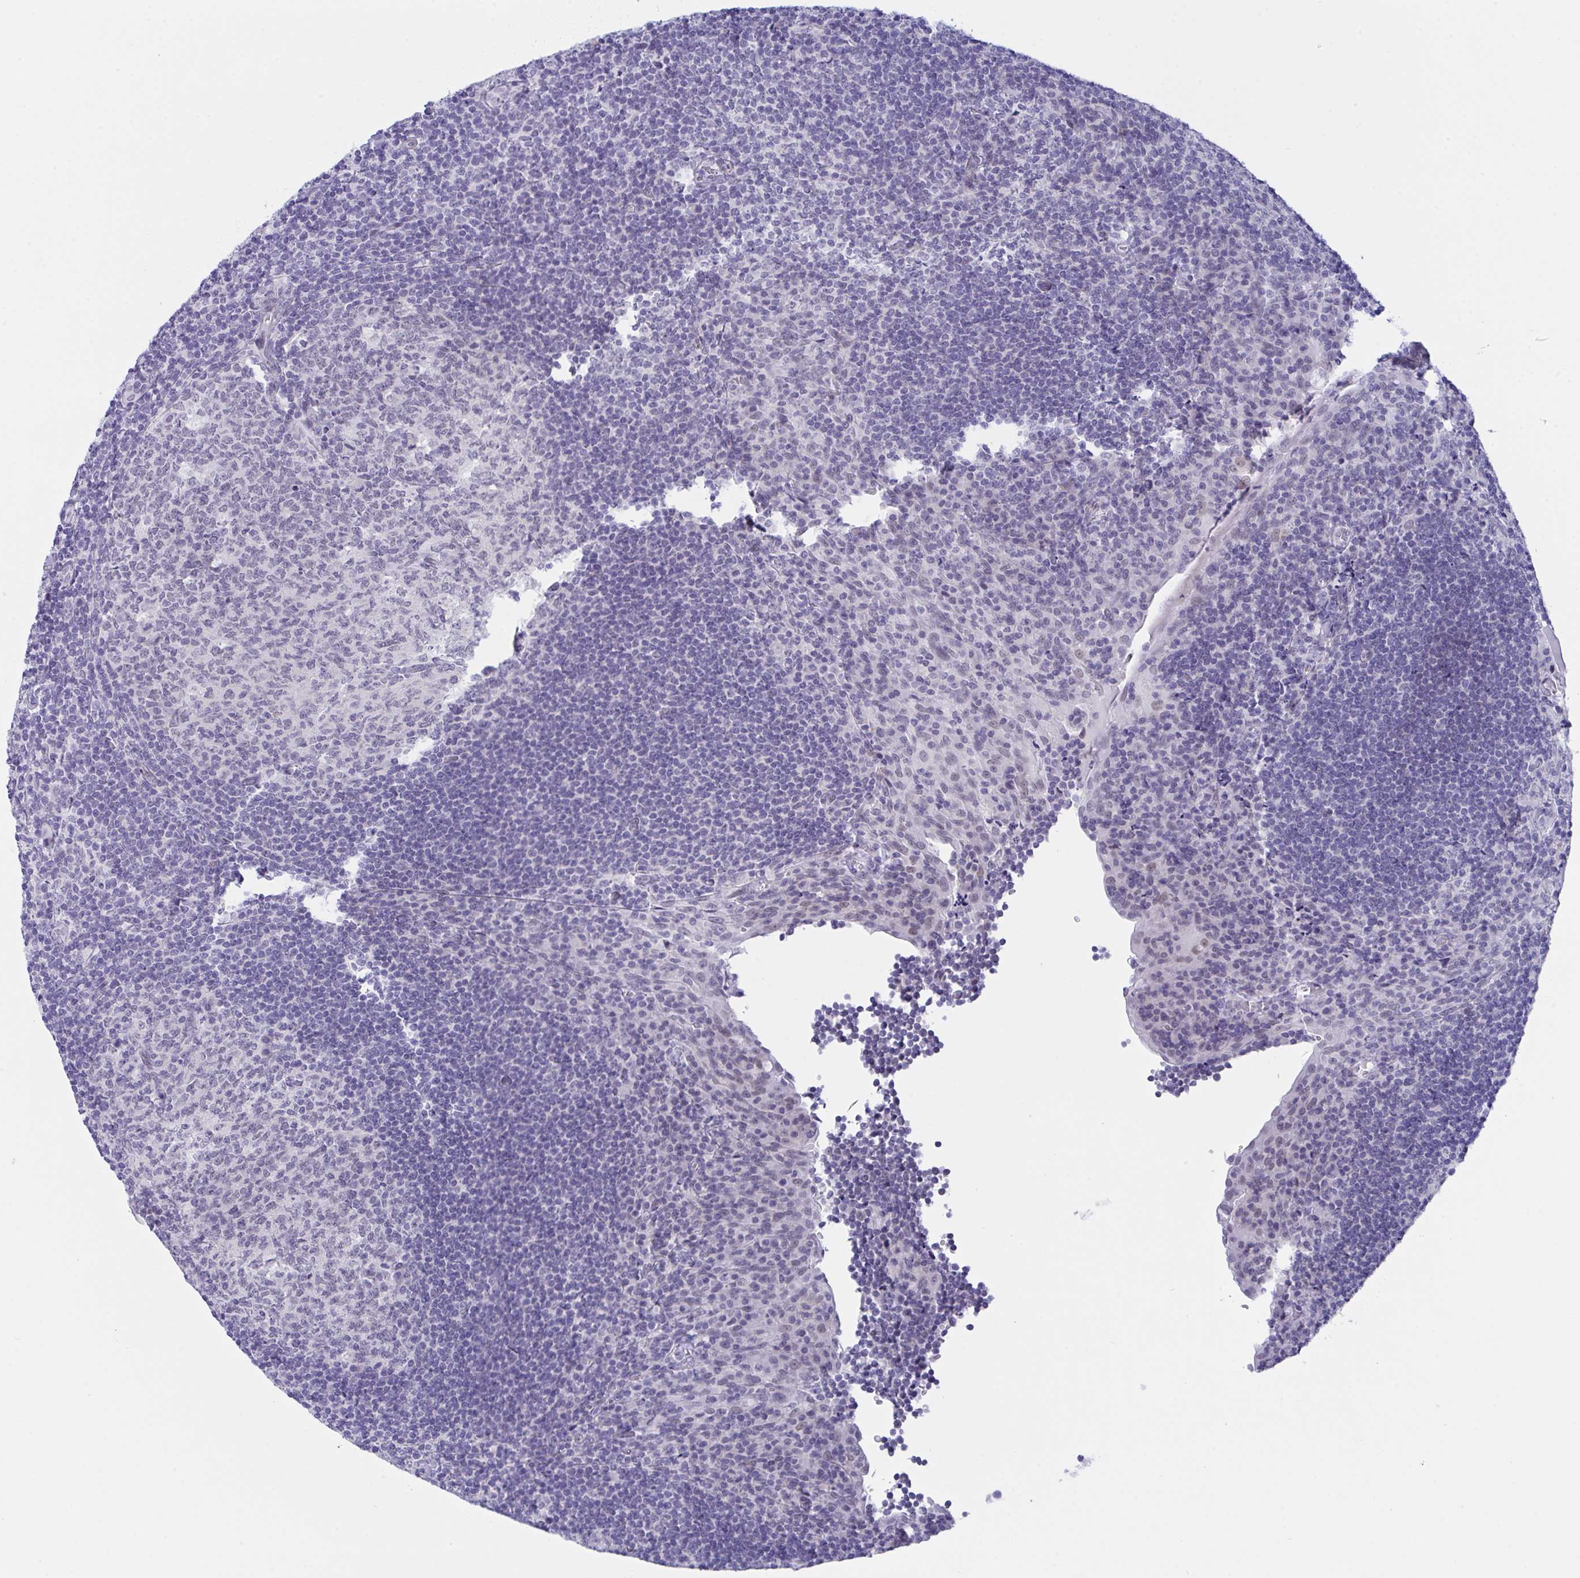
{"staining": {"intensity": "negative", "quantity": "none", "location": "none"}, "tissue": "tonsil", "cell_type": "Germinal center cells", "image_type": "normal", "snomed": [{"axis": "morphology", "description": "Normal tissue, NOS"}, {"axis": "topography", "description": "Tonsil"}], "caption": "Immunohistochemistry micrograph of unremarkable tonsil: human tonsil stained with DAB shows no significant protein positivity in germinal center cells. Nuclei are stained in blue.", "gene": "FBXL22", "patient": {"sex": "male", "age": 17}}